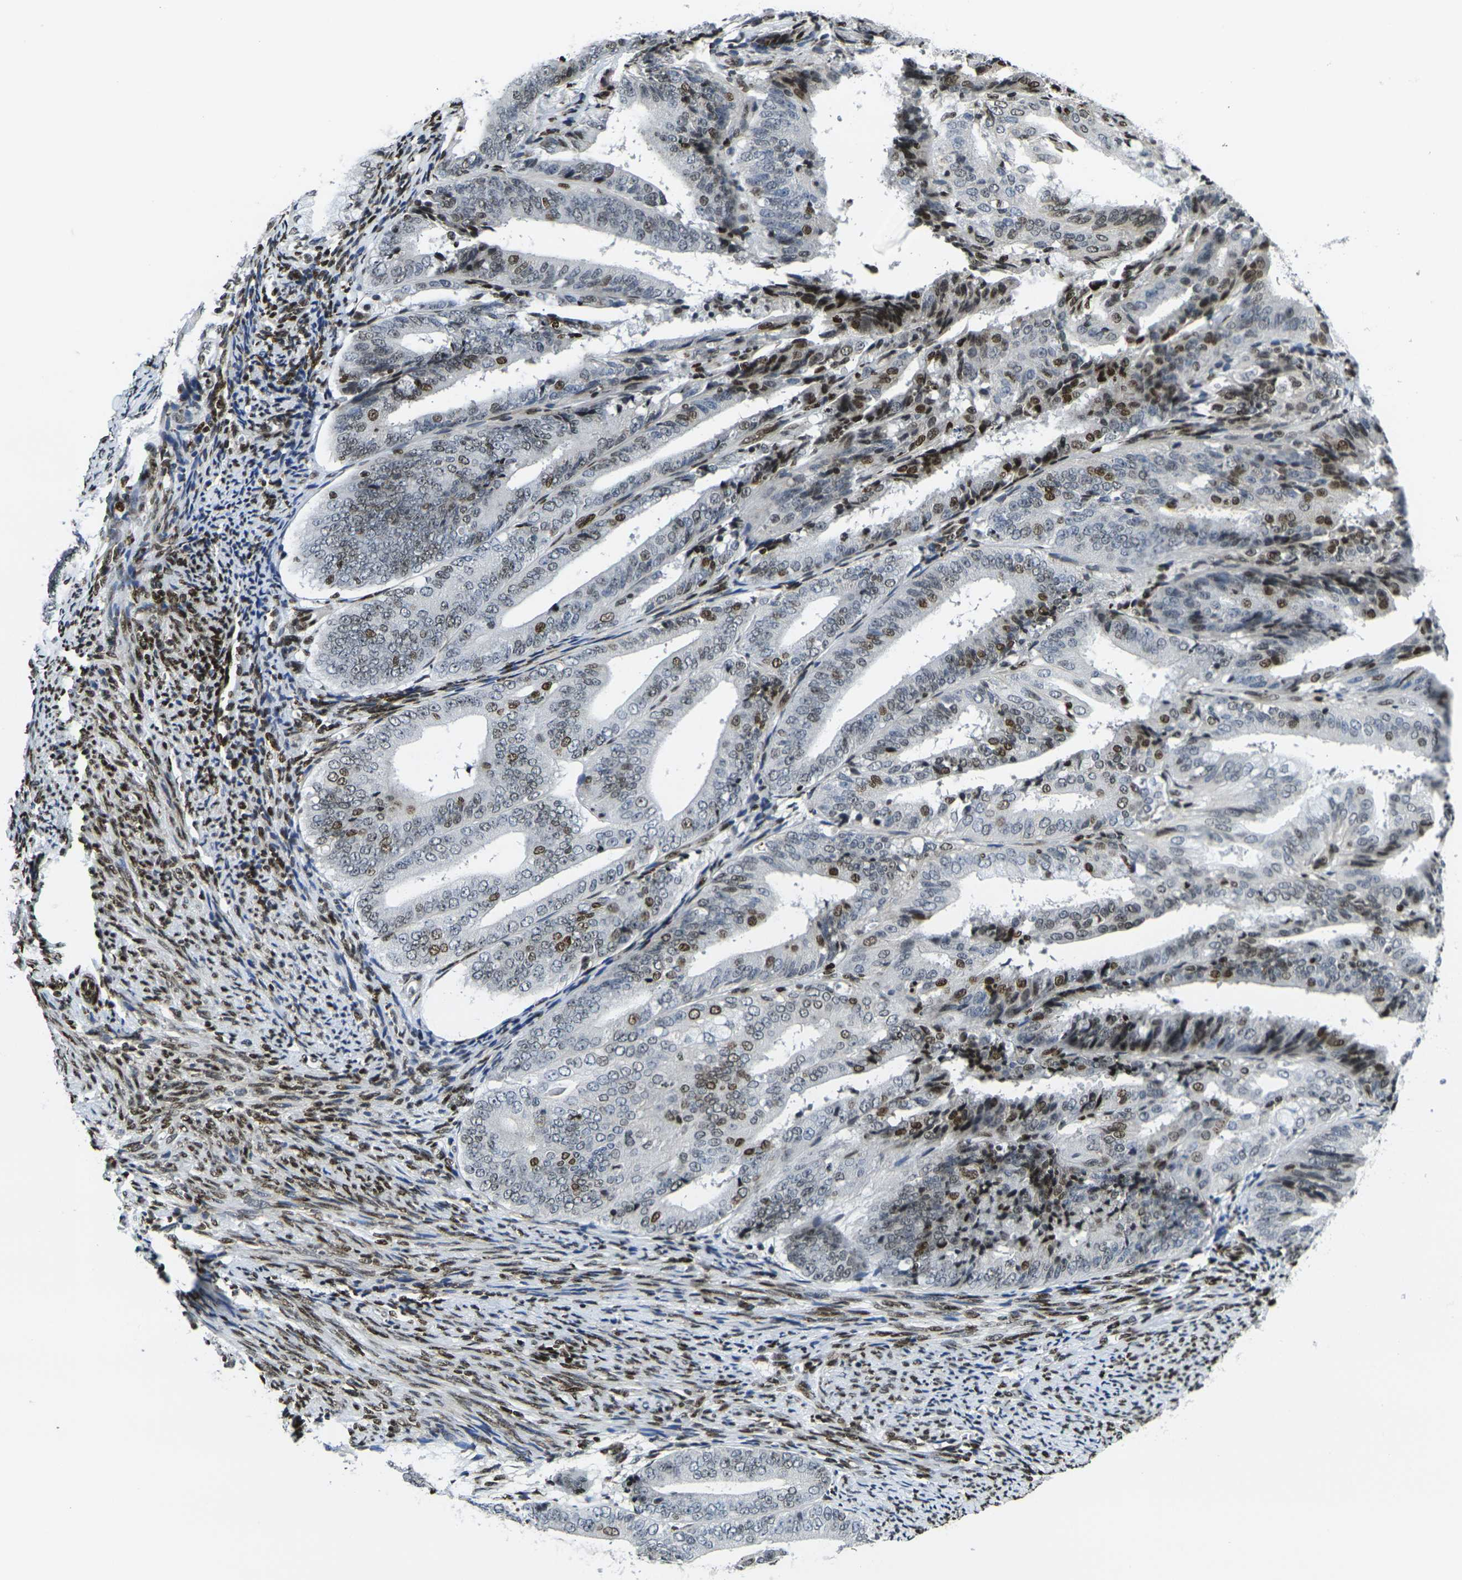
{"staining": {"intensity": "moderate", "quantity": "<25%", "location": "nuclear"}, "tissue": "endometrial cancer", "cell_type": "Tumor cells", "image_type": "cancer", "snomed": [{"axis": "morphology", "description": "Adenocarcinoma, NOS"}, {"axis": "topography", "description": "Endometrium"}], "caption": "A photomicrograph showing moderate nuclear staining in about <25% of tumor cells in adenocarcinoma (endometrial), as visualized by brown immunohistochemical staining.", "gene": "H1-10", "patient": {"sex": "female", "age": 63}}